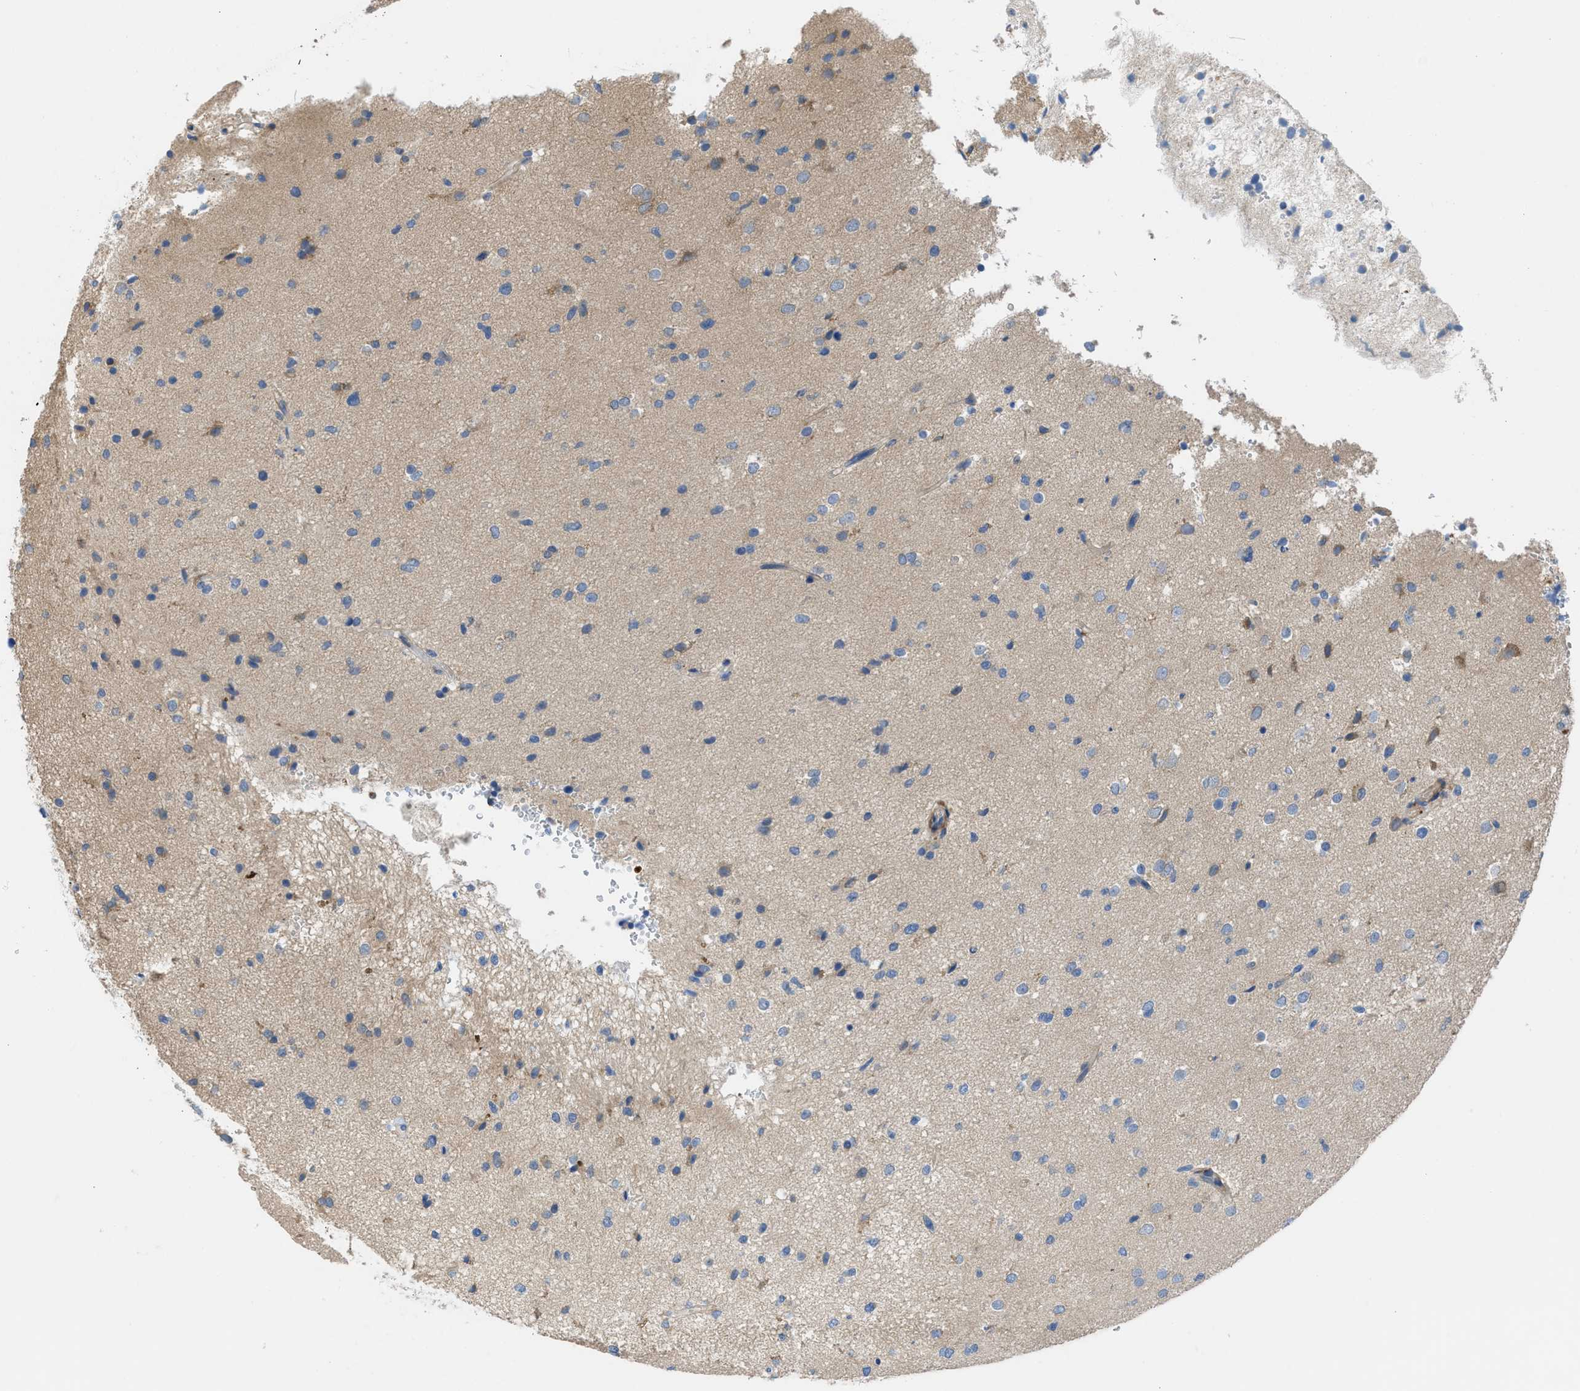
{"staining": {"intensity": "moderate", "quantity": "<25%", "location": "cytoplasmic/membranous"}, "tissue": "glioma", "cell_type": "Tumor cells", "image_type": "cancer", "snomed": [{"axis": "morphology", "description": "Glioma, malignant, High grade"}, {"axis": "topography", "description": "Brain"}], "caption": "Protein expression analysis of malignant glioma (high-grade) shows moderate cytoplasmic/membranous positivity in approximately <25% of tumor cells. The protein of interest is shown in brown color, while the nuclei are stained blue.", "gene": "CHKB", "patient": {"sex": "male", "age": 33}}